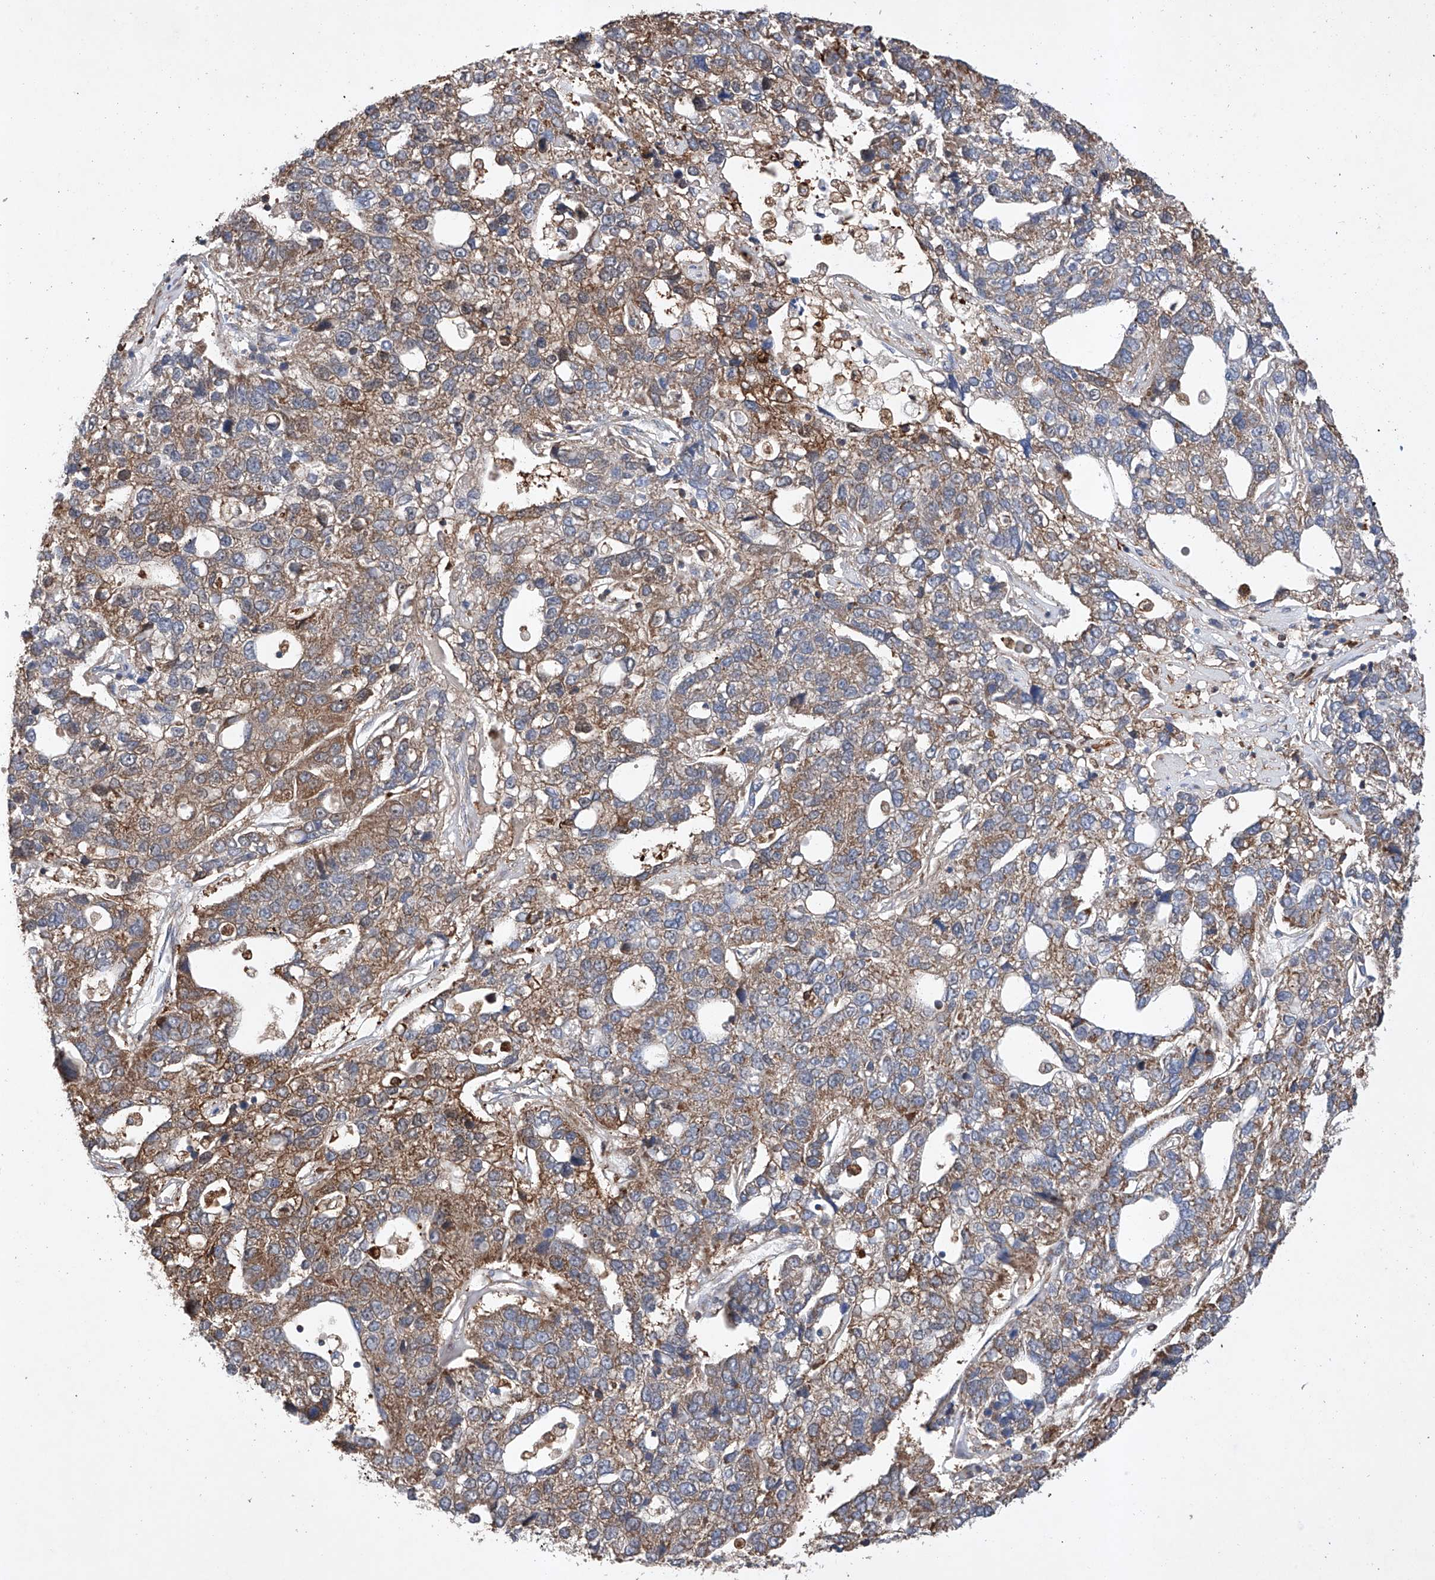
{"staining": {"intensity": "moderate", "quantity": ">75%", "location": "cytoplasmic/membranous"}, "tissue": "pancreatic cancer", "cell_type": "Tumor cells", "image_type": "cancer", "snomed": [{"axis": "morphology", "description": "Adenocarcinoma, NOS"}, {"axis": "topography", "description": "Pancreas"}], "caption": "A brown stain shows moderate cytoplasmic/membranous expression of a protein in adenocarcinoma (pancreatic) tumor cells.", "gene": "TIMM23", "patient": {"sex": "female", "age": 61}}